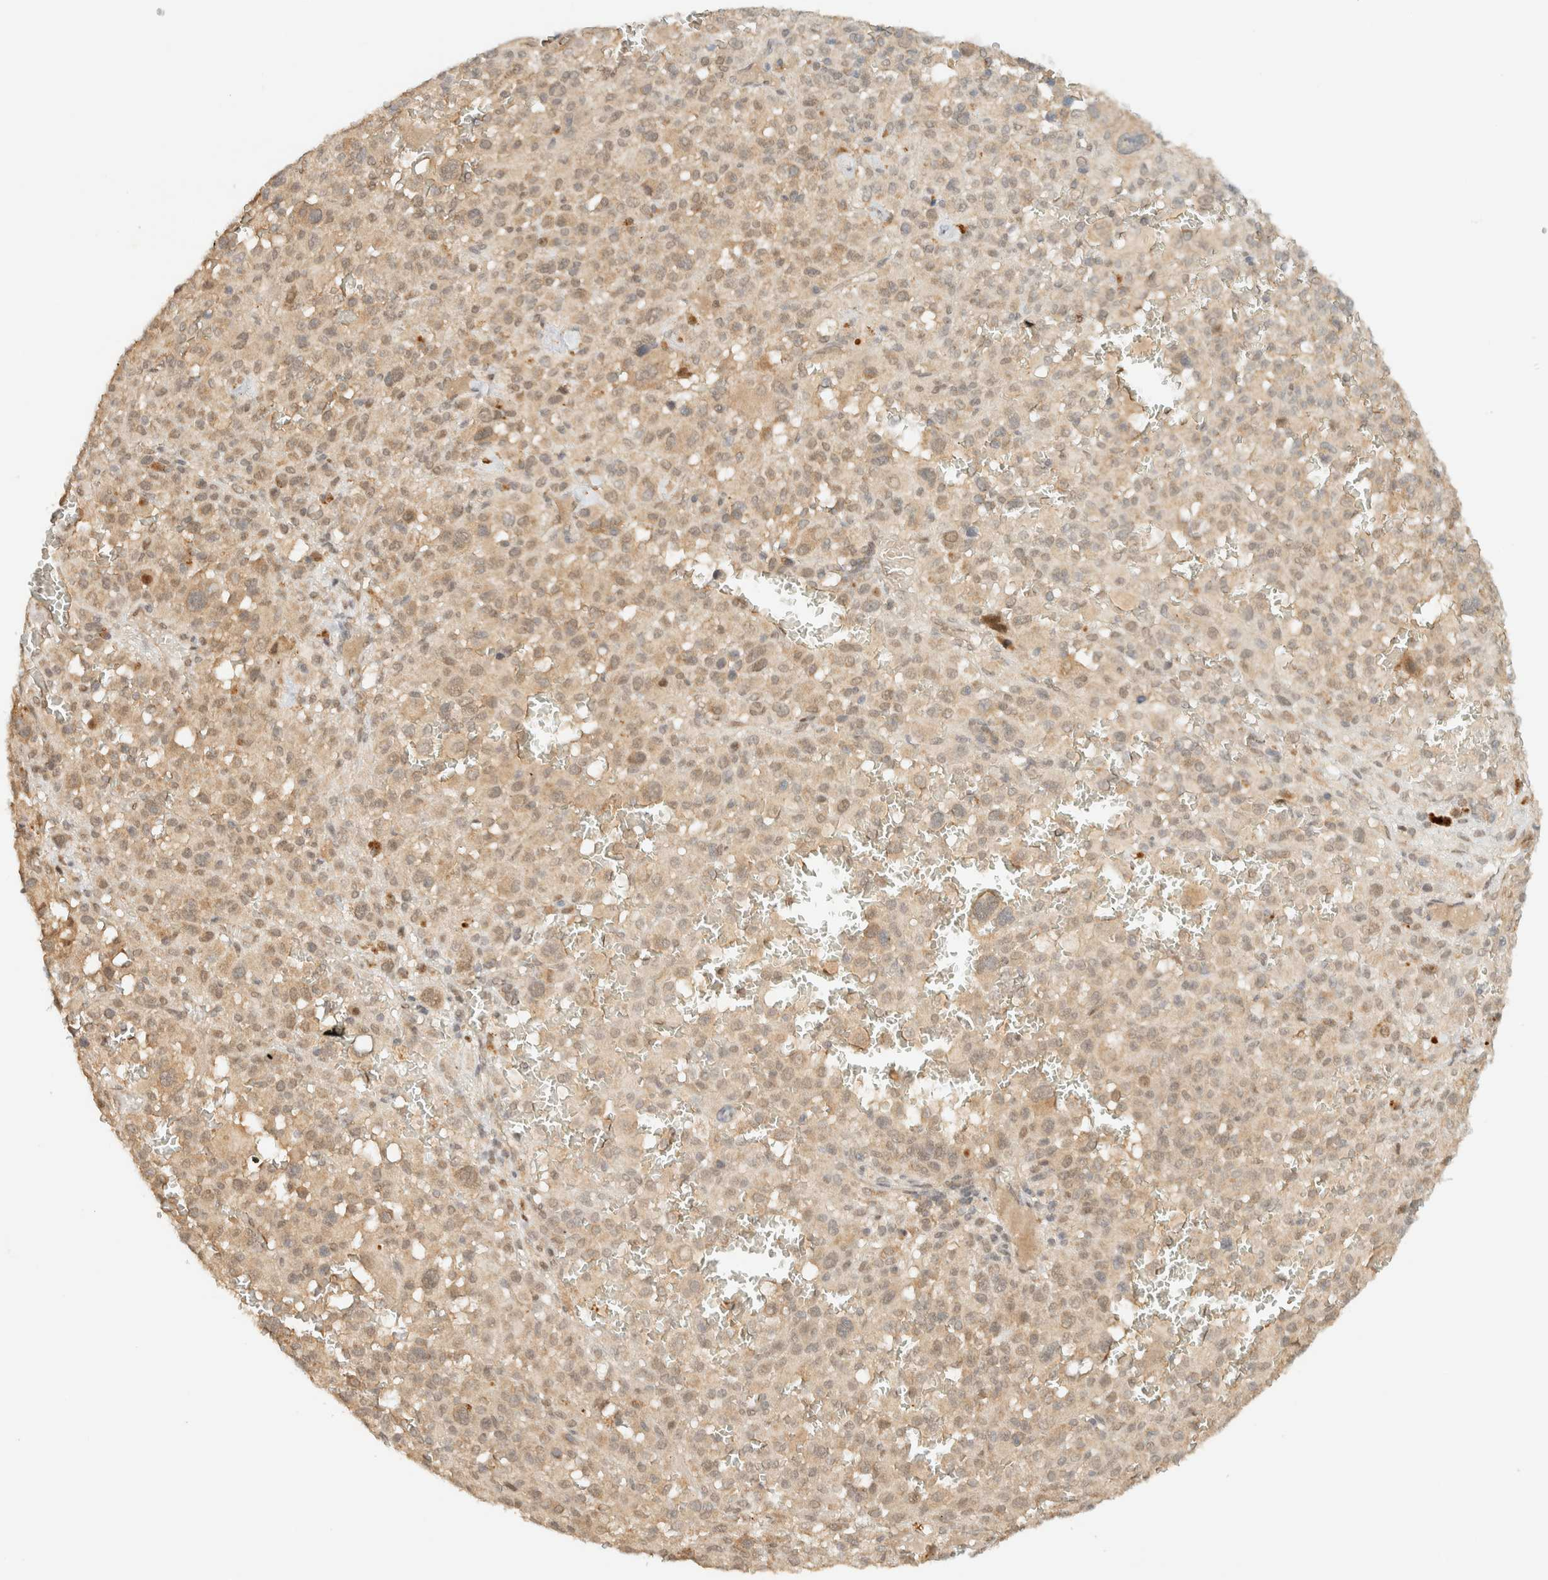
{"staining": {"intensity": "weak", "quantity": ">75%", "location": "cytoplasmic/membranous"}, "tissue": "melanoma", "cell_type": "Tumor cells", "image_type": "cancer", "snomed": [{"axis": "morphology", "description": "Malignant melanoma, Metastatic site"}, {"axis": "topography", "description": "Skin"}], "caption": "This is a histology image of IHC staining of malignant melanoma (metastatic site), which shows weak positivity in the cytoplasmic/membranous of tumor cells.", "gene": "ZBTB34", "patient": {"sex": "female", "age": 74}}